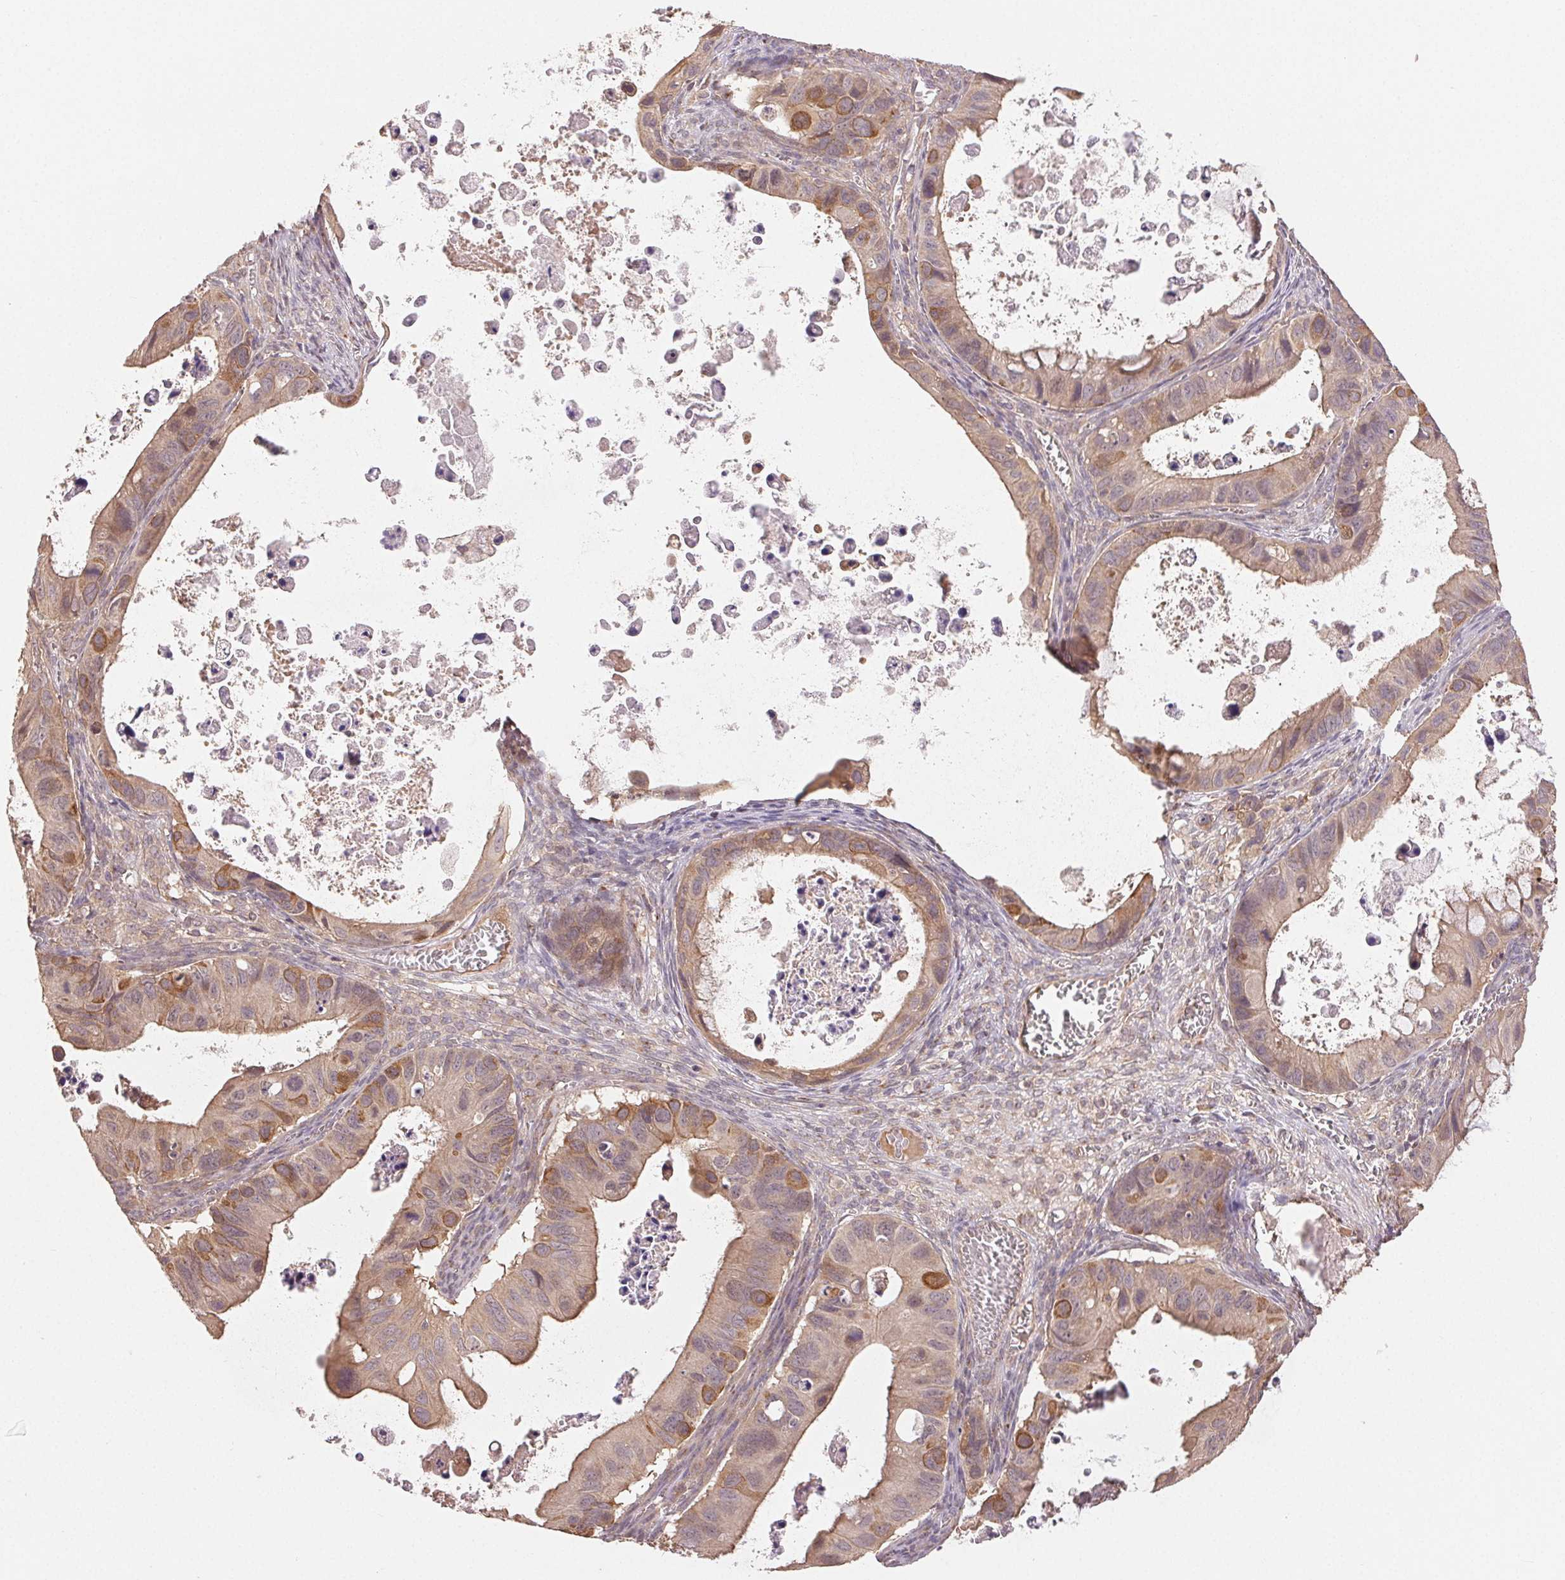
{"staining": {"intensity": "moderate", "quantity": "<25%", "location": "cytoplasmic/membranous"}, "tissue": "ovarian cancer", "cell_type": "Tumor cells", "image_type": "cancer", "snomed": [{"axis": "morphology", "description": "Cystadenocarcinoma, mucinous, NOS"}, {"axis": "topography", "description": "Ovary"}], "caption": "A low amount of moderate cytoplasmic/membranous positivity is appreciated in approximately <25% of tumor cells in ovarian cancer tissue.", "gene": "MAPKAPK2", "patient": {"sex": "female", "age": 64}}